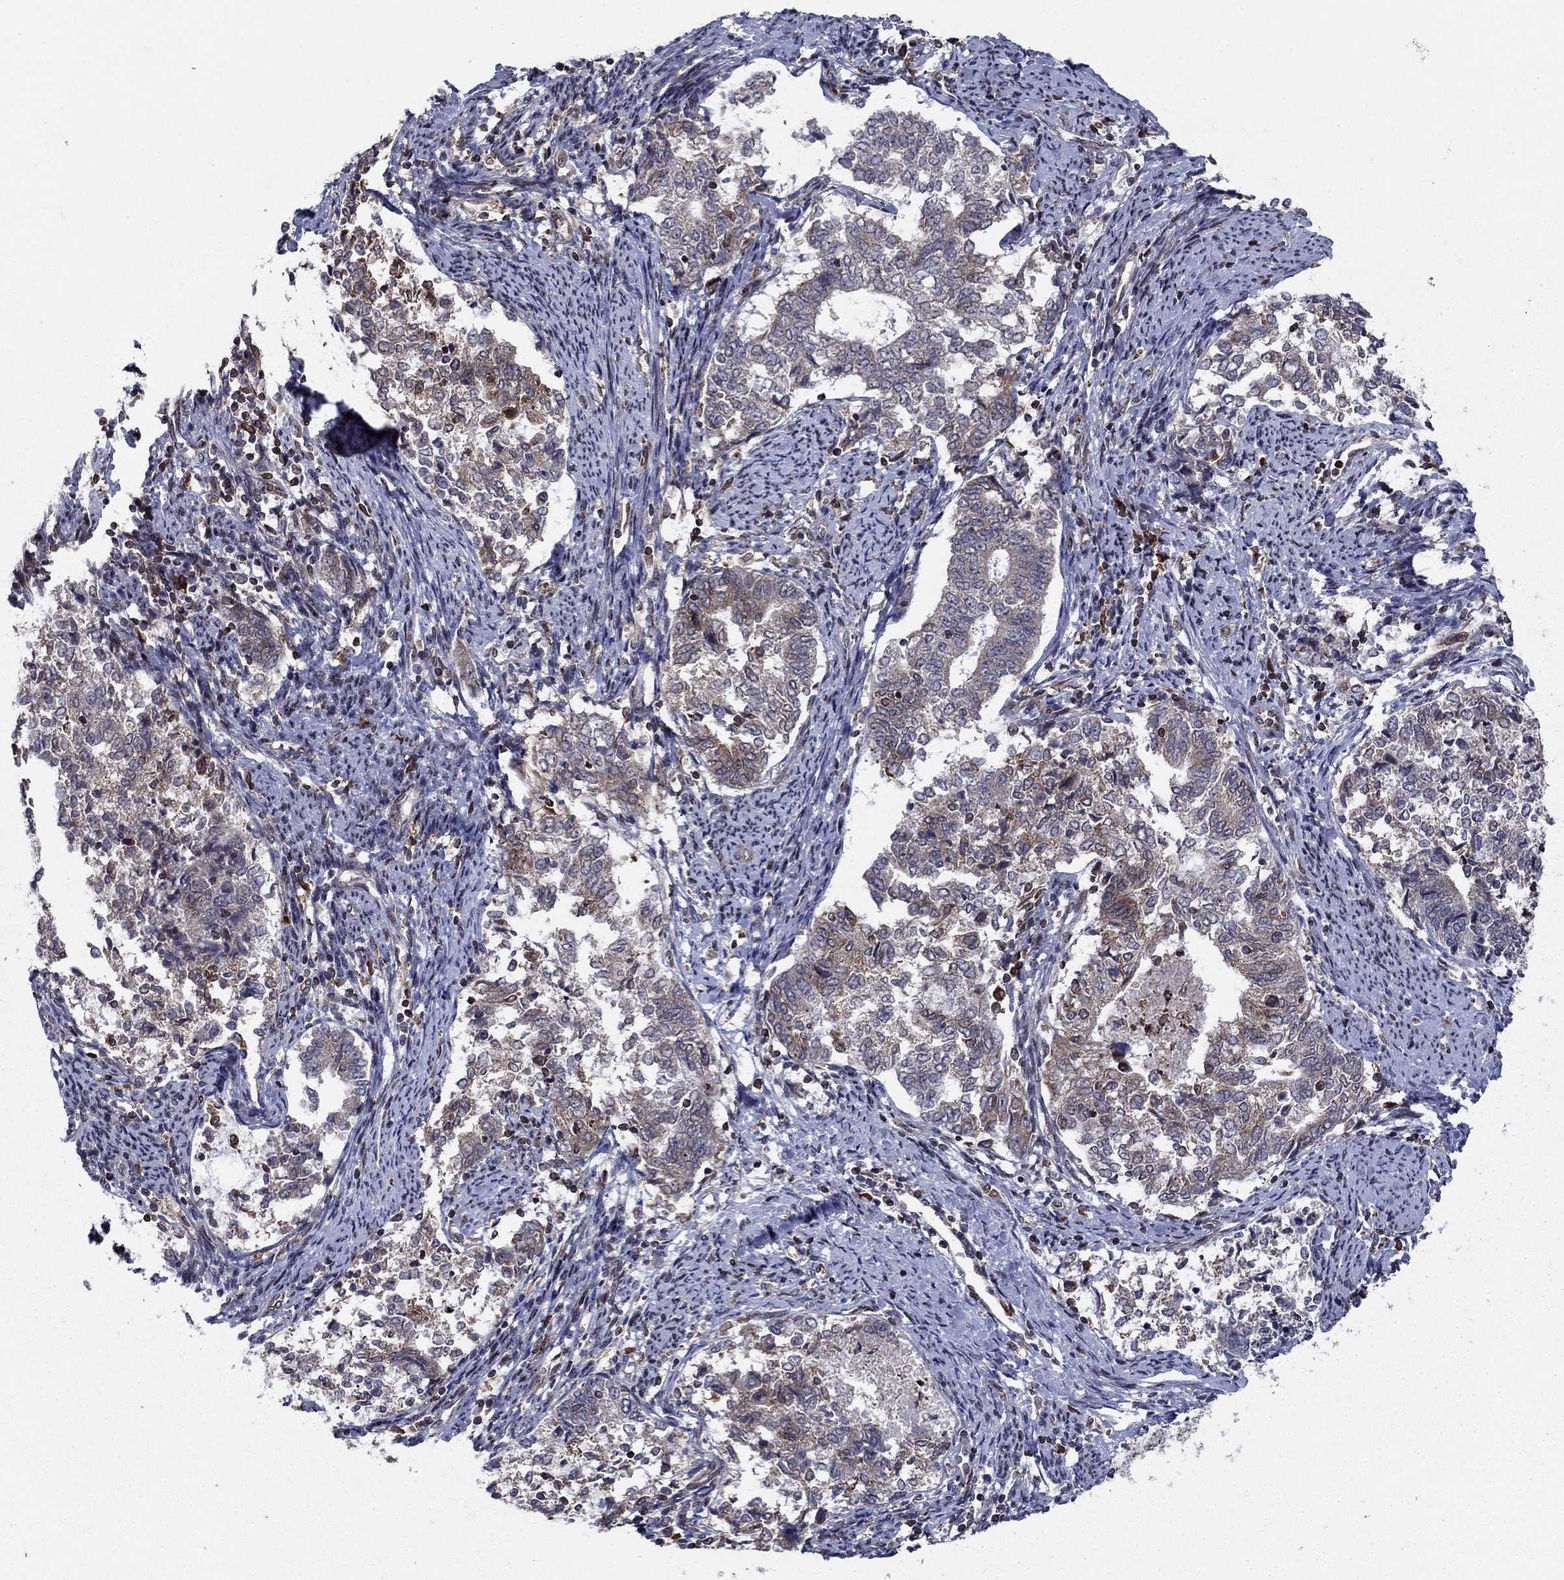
{"staining": {"intensity": "moderate", "quantity": "<25%", "location": "cytoplasmic/membranous"}, "tissue": "endometrial cancer", "cell_type": "Tumor cells", "image_type": "cancer", "snomed": [{"axis": "morphology", "description": "Adenocarcinoma, NOS"}, {"axis": "topography", "description": "Endometrium"}], "caption": "A histopathology image of human adenocarcinoma (endometrial) stained for a protein reveals moderate cytoplasmic/membranous brown staining in tumor cells.", "gene": "DHRS7", "patient": {"sex": "female", "age": 65}}